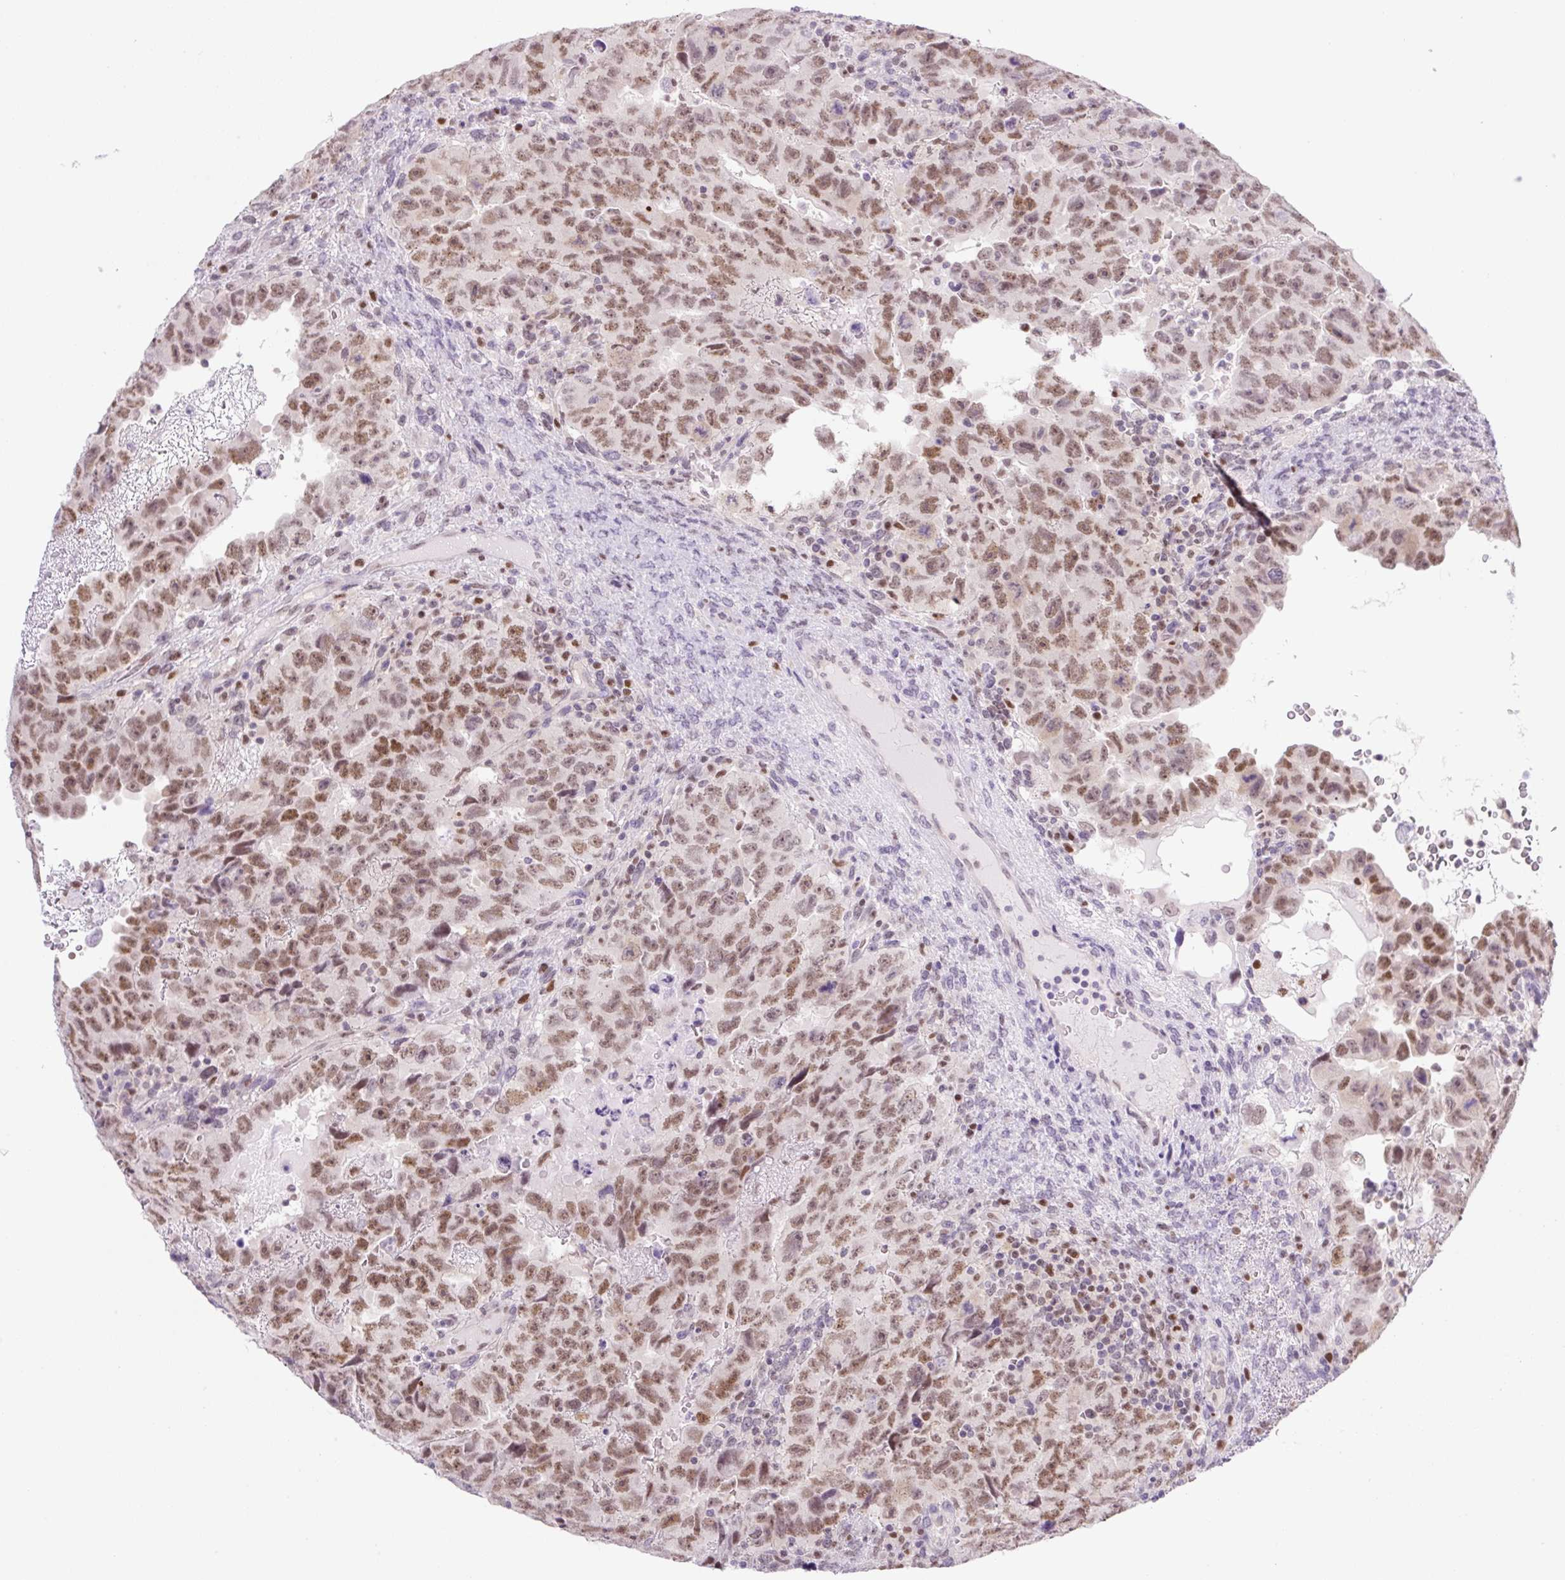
{"staining": {"intensity": "moderate", "quantity": ">75%", "location": "nuclear"}, "tissue": "testis cancer", "cell_type": "Tumor cells", "image_type": "cancer", "snomed": [{"axis": "morphology", "description": "Carcinoma, Embryonal, NOS"}, {"axis": "topography", "description": "Testis"}], "caption": "IHC micrograph of neoplastic tissue: testis cancer (embryonal carcinoma) stained using immunohistochemistry exhibits medium levels of moderate protein expression localized specifically in the nuclear of tumor cells, appearing as a nuclear brown color.", "gene": "TLE3", "patient": {"sex": "male", "age": 24}}